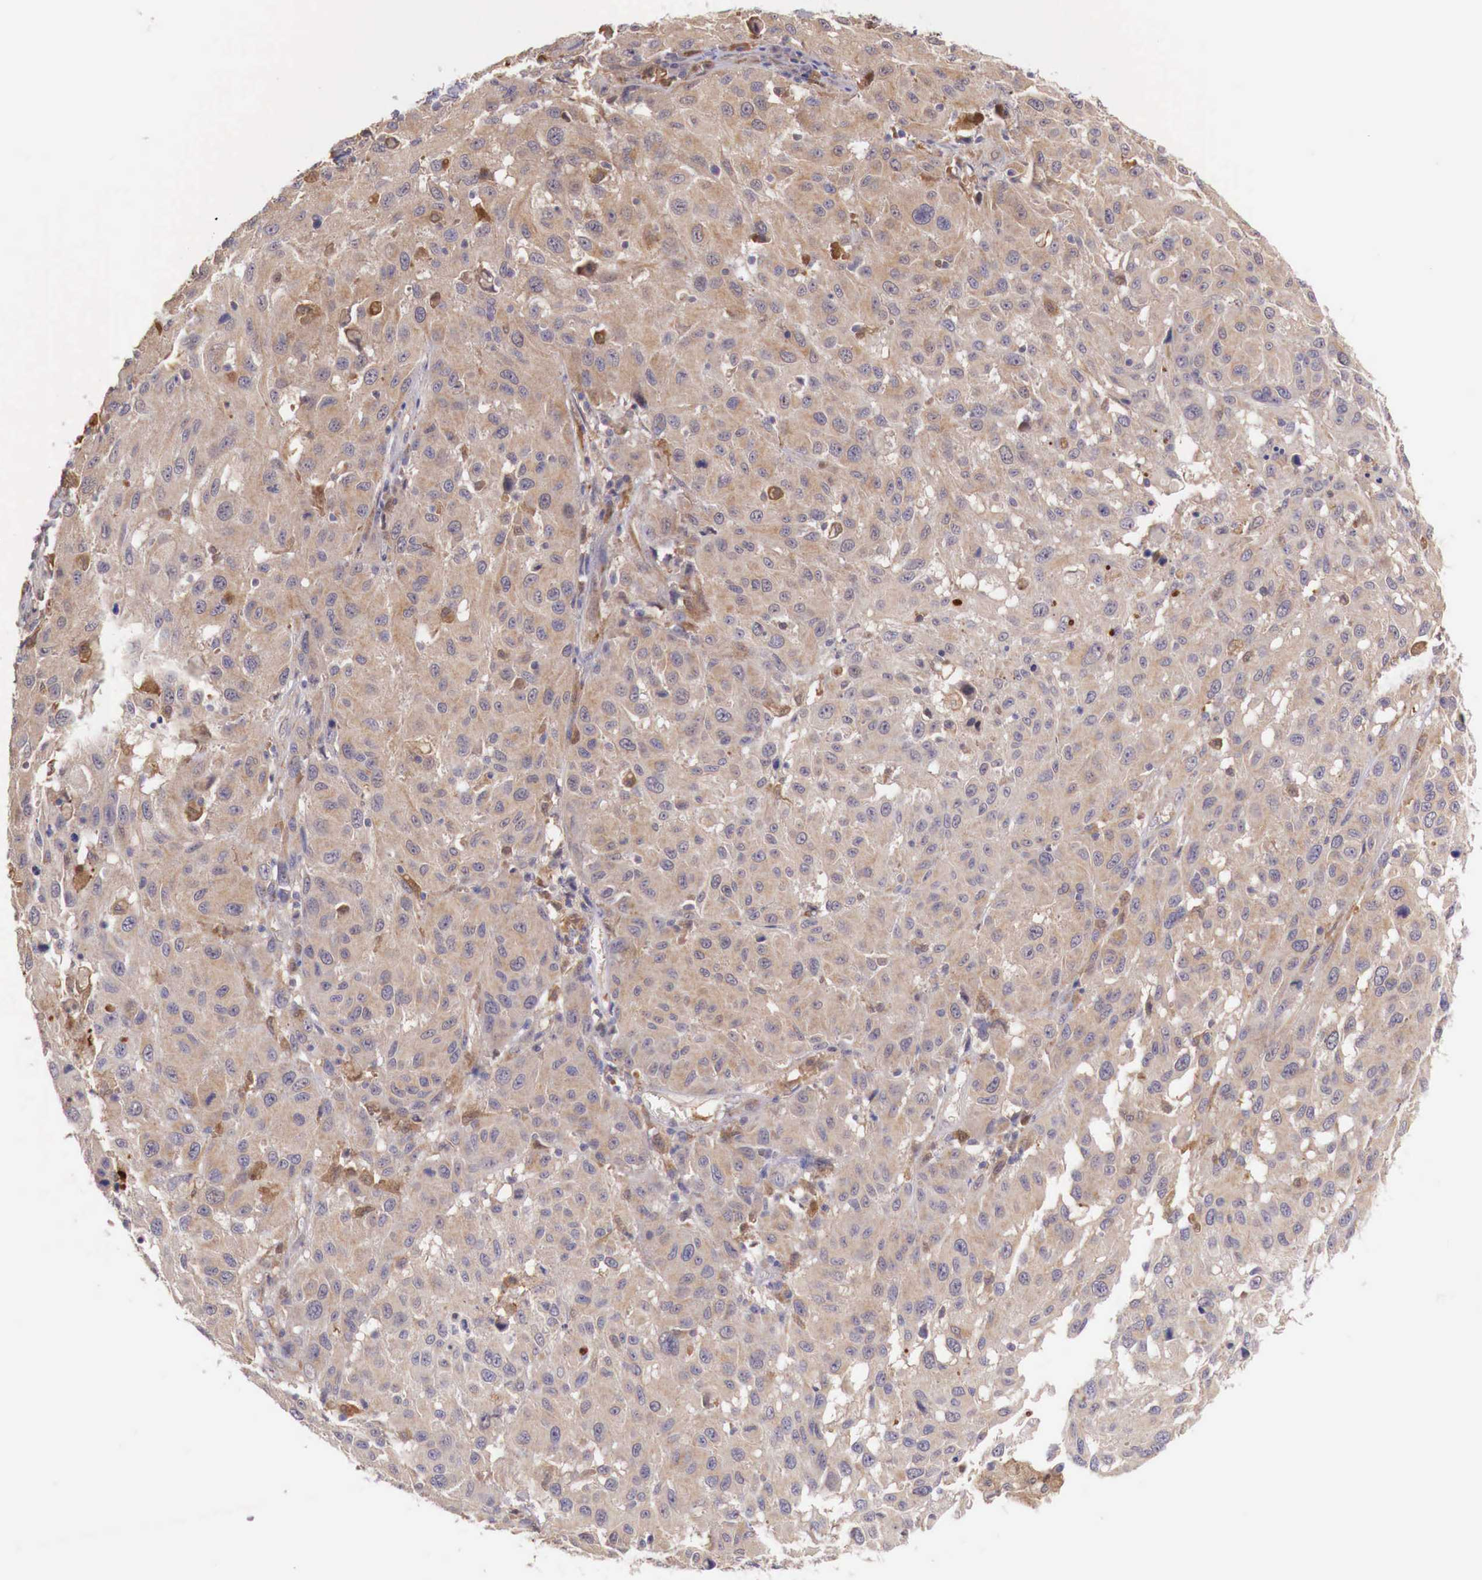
{"staining": {"intensity": "weak", "quantity": ">75%", "location": "cytoplasmic/membranous"}, "tissue": "melanoma", "cell_type": "Tumor cells", "image_type": "cancer", "snomed": [{"axis": "morphology", "description": "Malignant melanoma, NOS"}, {"axis": "topography", "description": "Skin"}], "caption": "Protein staining displays weak cytoplasmic/membranous positivity in about >75% of tumor cells in malignant melanoma.", "gene": "GAB2", "patient": {"sex": "female", "age": 77}}